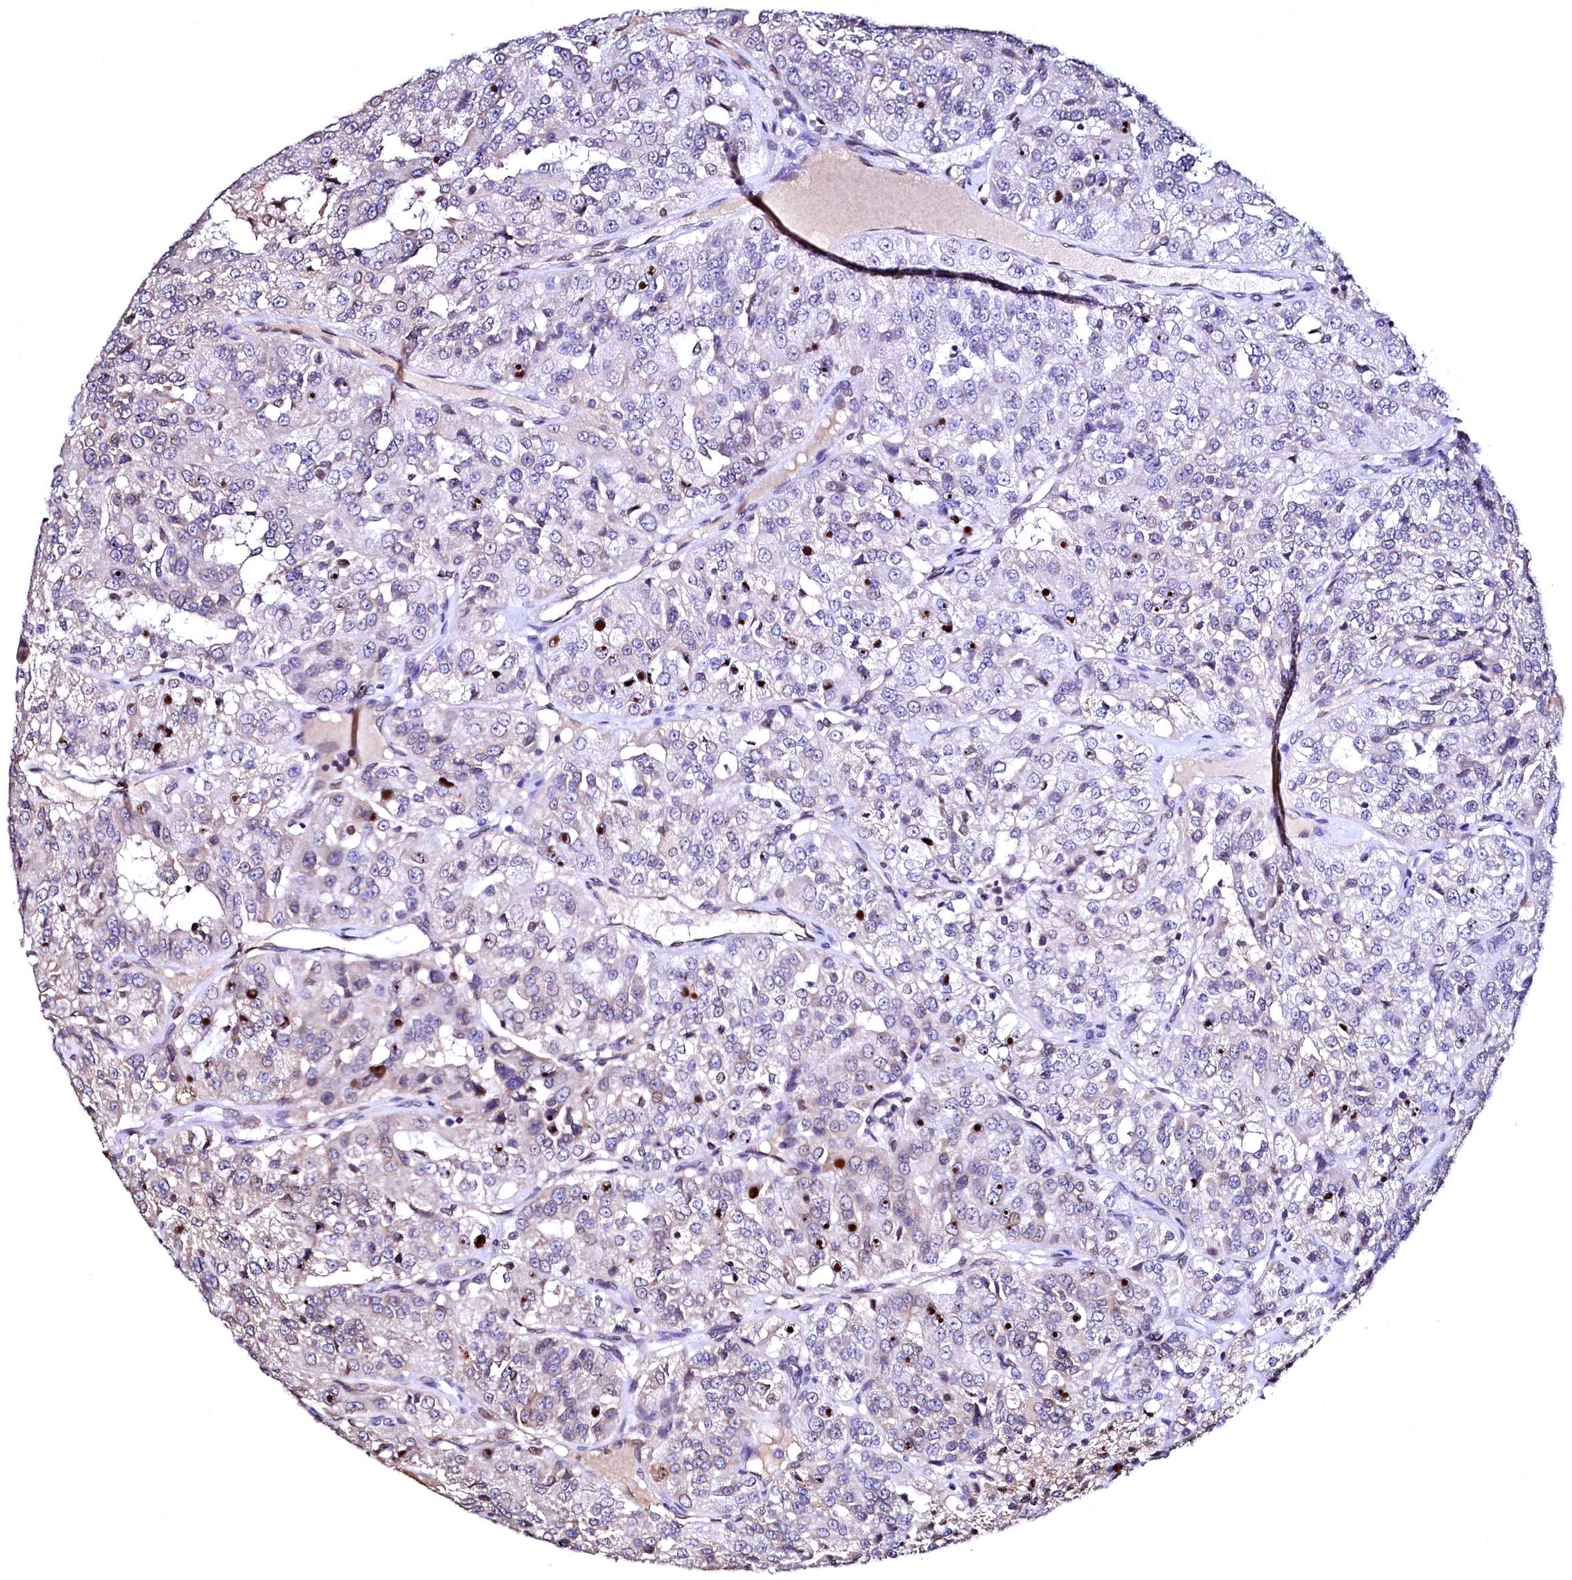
{"staining": {"intensity": "weak", "quantity": "<25%", "location": "cytoplasmic/membranous"}, "tissue": "renal cancer", "cell_type": "Tumor cells", "image_type": "cancer", "snomed": [{"axis": "morphology", "description": "Adenocarcinoma, NOS"}, {"axis": "topography", "description": "Kidney"}], "caption": "Immunohistochemical staining of human adenocarcinoma (renal) reveals no significant staining in tumor cells.", "gene": "HAND1", "patient": {"sex": "female", "age": 63}}